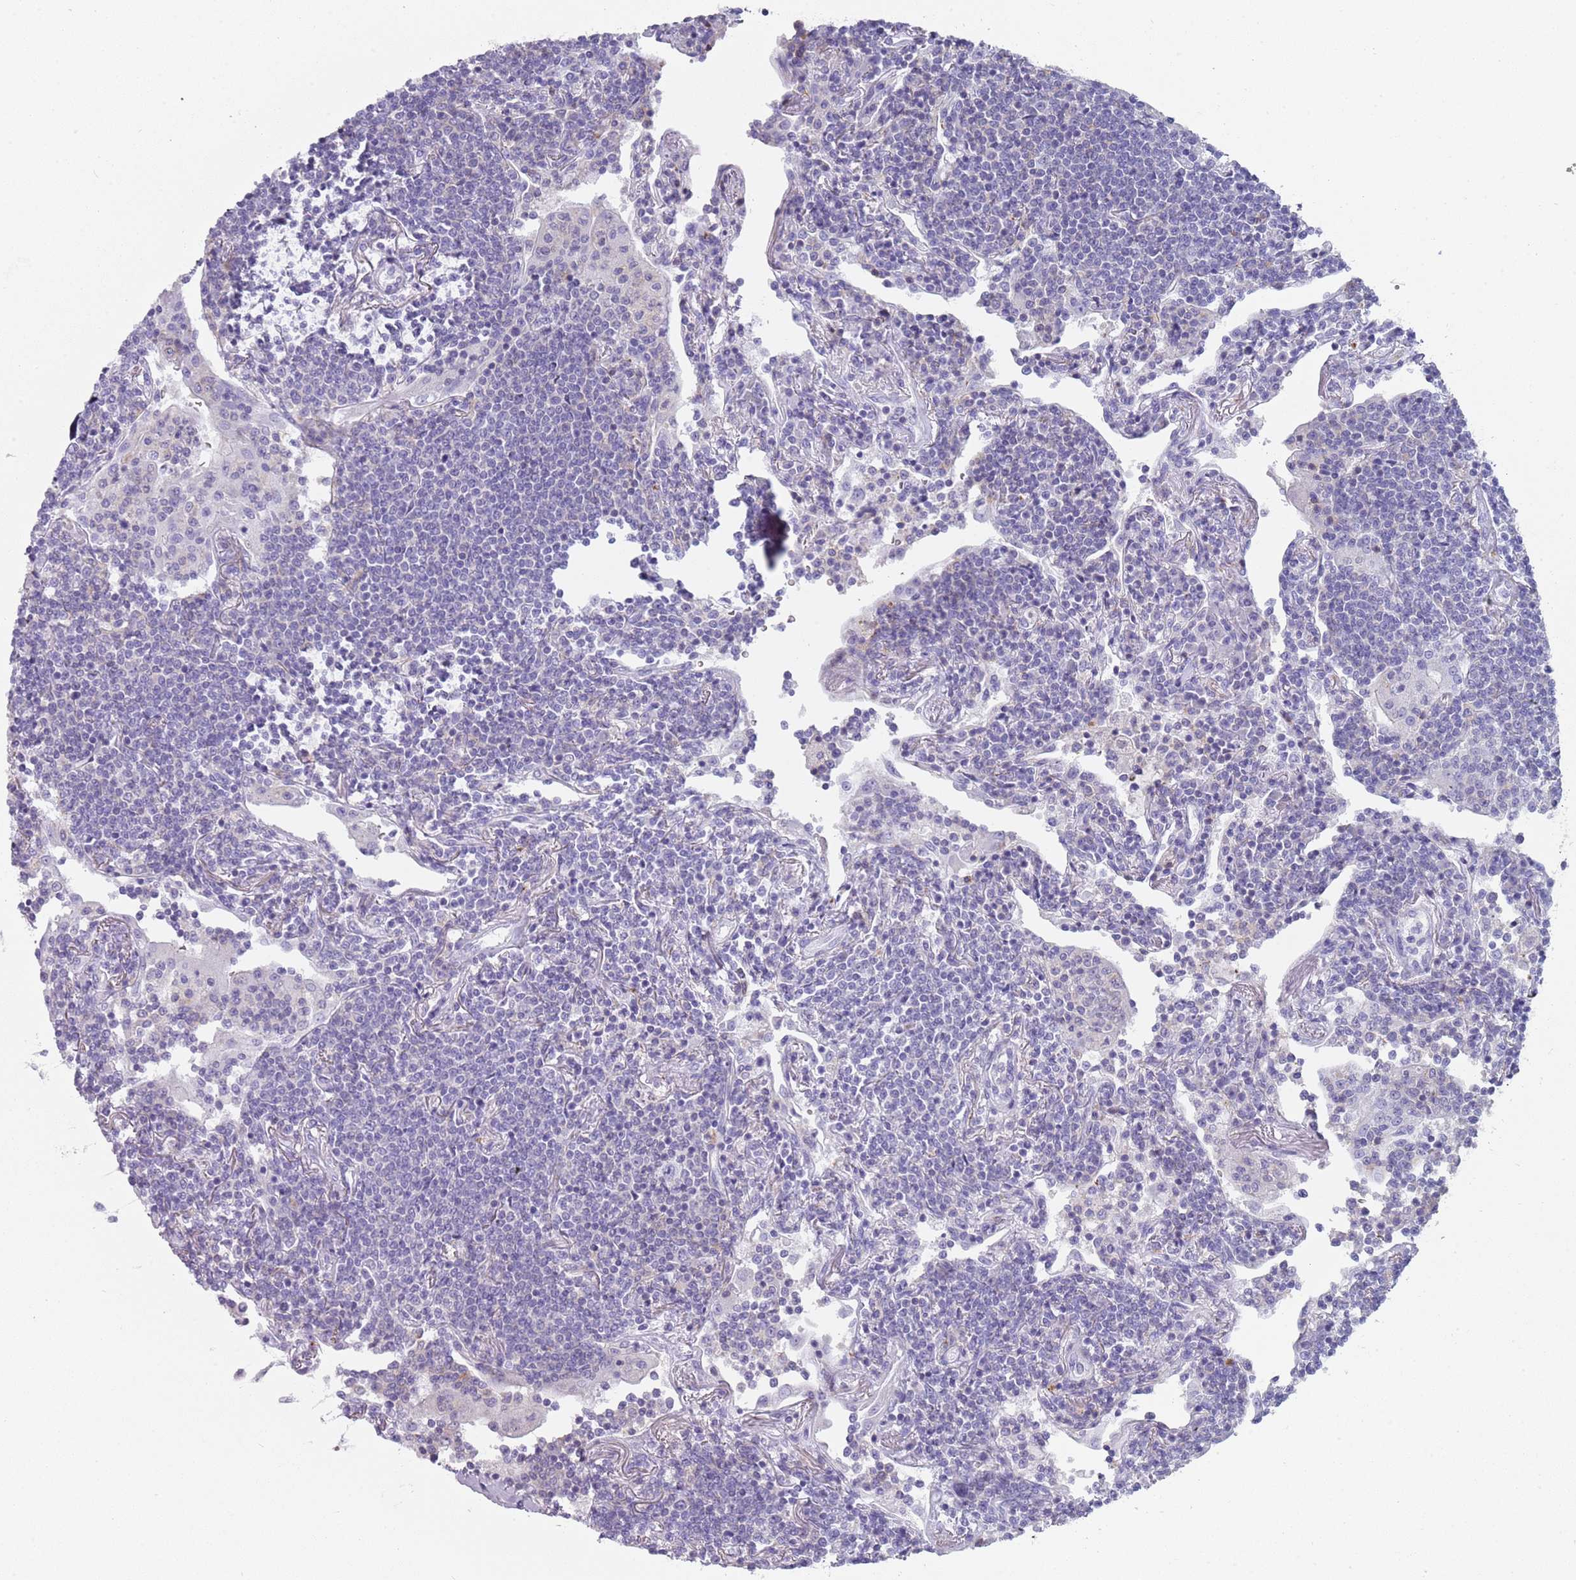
{"staining": {"intensity": "negative", "quantity": "none", "location": "none"}, "tissue": "lymphoma", "cell_type": "Tumor cells", "image_type": "cancer", "snomed": [{"axis": "morphology", "description": "Malignant lymphoma, non-Hodgkin's type, Low grade"}, {"axis": "topography", "description": "Lung"}], "caption": "This is a image of IHC staining of lymphoma, which shows no staining in tumor cells.", "gene": "NBPF20", "patient": {"sex": "female", "age": 71}}